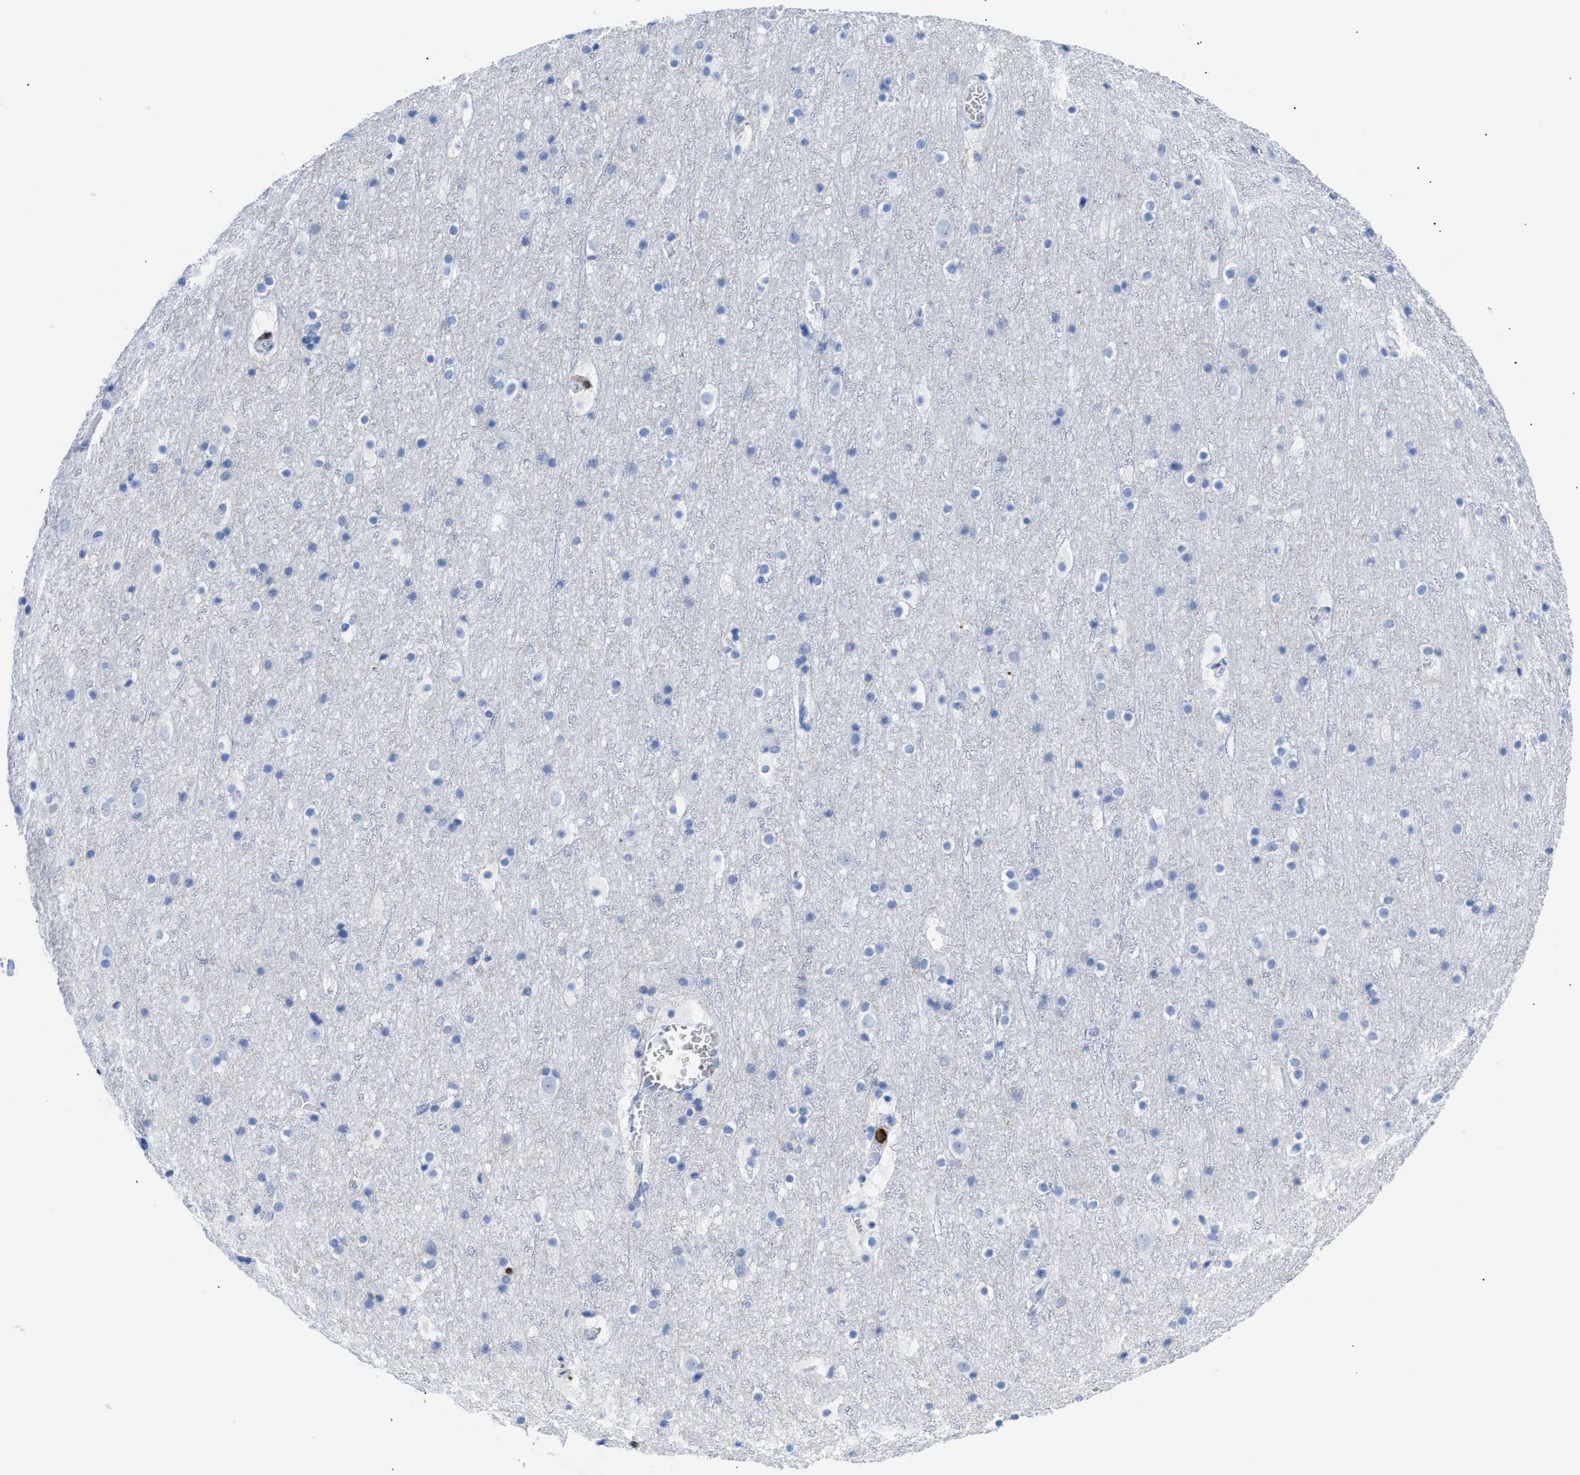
{"staining": {"intensity": "negative", "quantity": "none", "location": "none"}, "tissue": "cerebral cortex", "cell_type": "Endothelial cells", "image_type": "normal", "snomed": [{"axis": "morphology", "description": "Normal tissue, NOS"}, {"axis": "topography", "description": "Cerebral cortex"}], "caption": "High power microscopy micrograph of an immunohistochemistry (IHC) histopathology image of normal cerebral cortex, revealing no significant expression in endothelial cells.", "gene": "LCP1", "patient": {"sex": "male", "age": 45}}